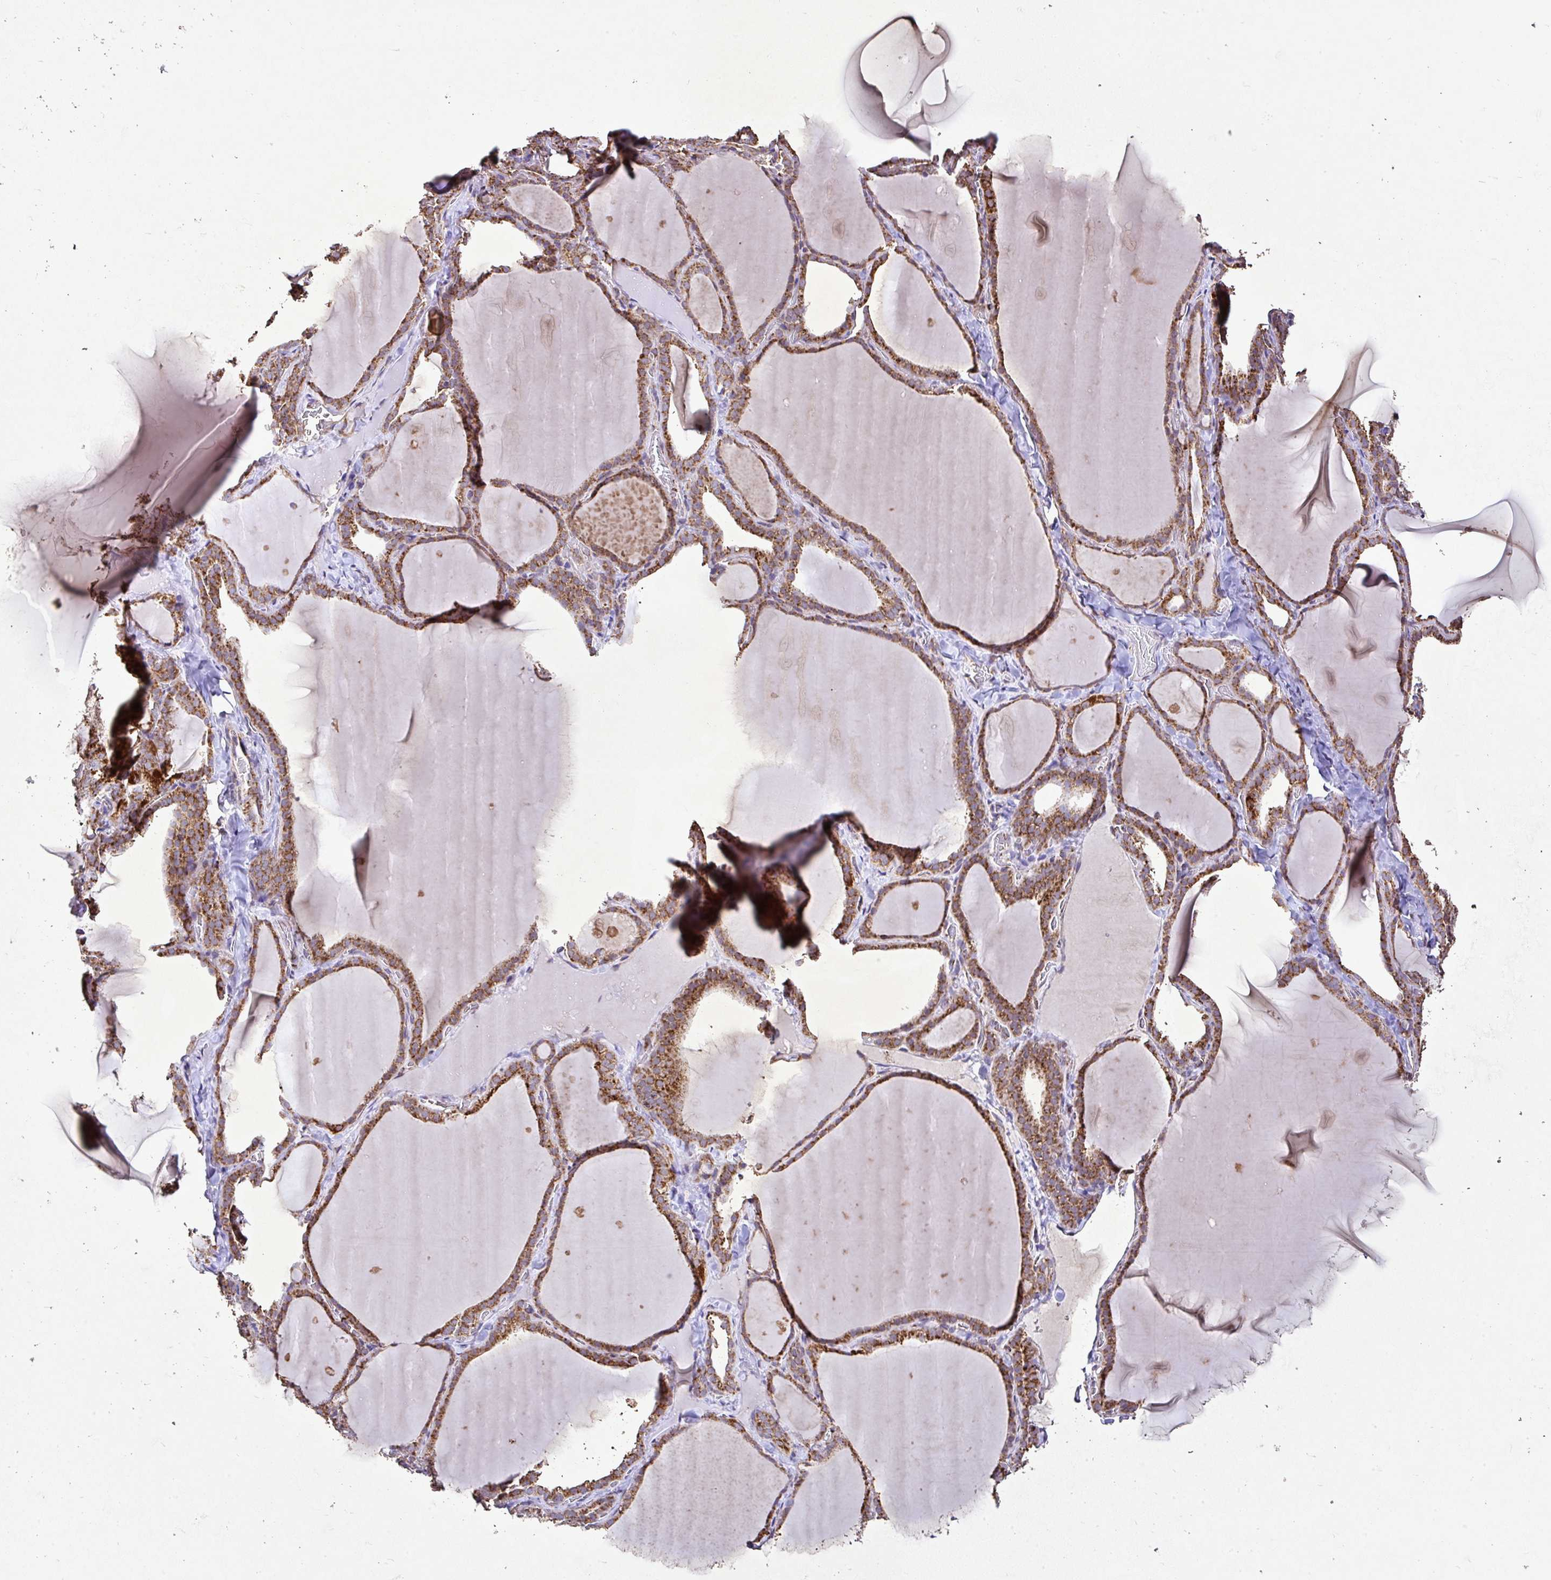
{"staining": {"intensity": "moderate", "quantity": ">75%", "location": "cytoplasmic/membranous"}, "tissue": "thyroid gland", "cell_type": "Glandular cells", "image_type": "normal", "snomed": [{"axis": "morphology", "description": "Normal tissue, NOS"}, {"axis": "topography", "description": "Thyroid gland"}], "caption": "Thyroid gland stained with DAB (3,3'-diaminobenzidine) IHC shows medium levels of moderate cytoplasmic/membranous staining in about >75% of glandular cells.", "gene": "AGK", "patient": {"sex": "female", "age": 22}}